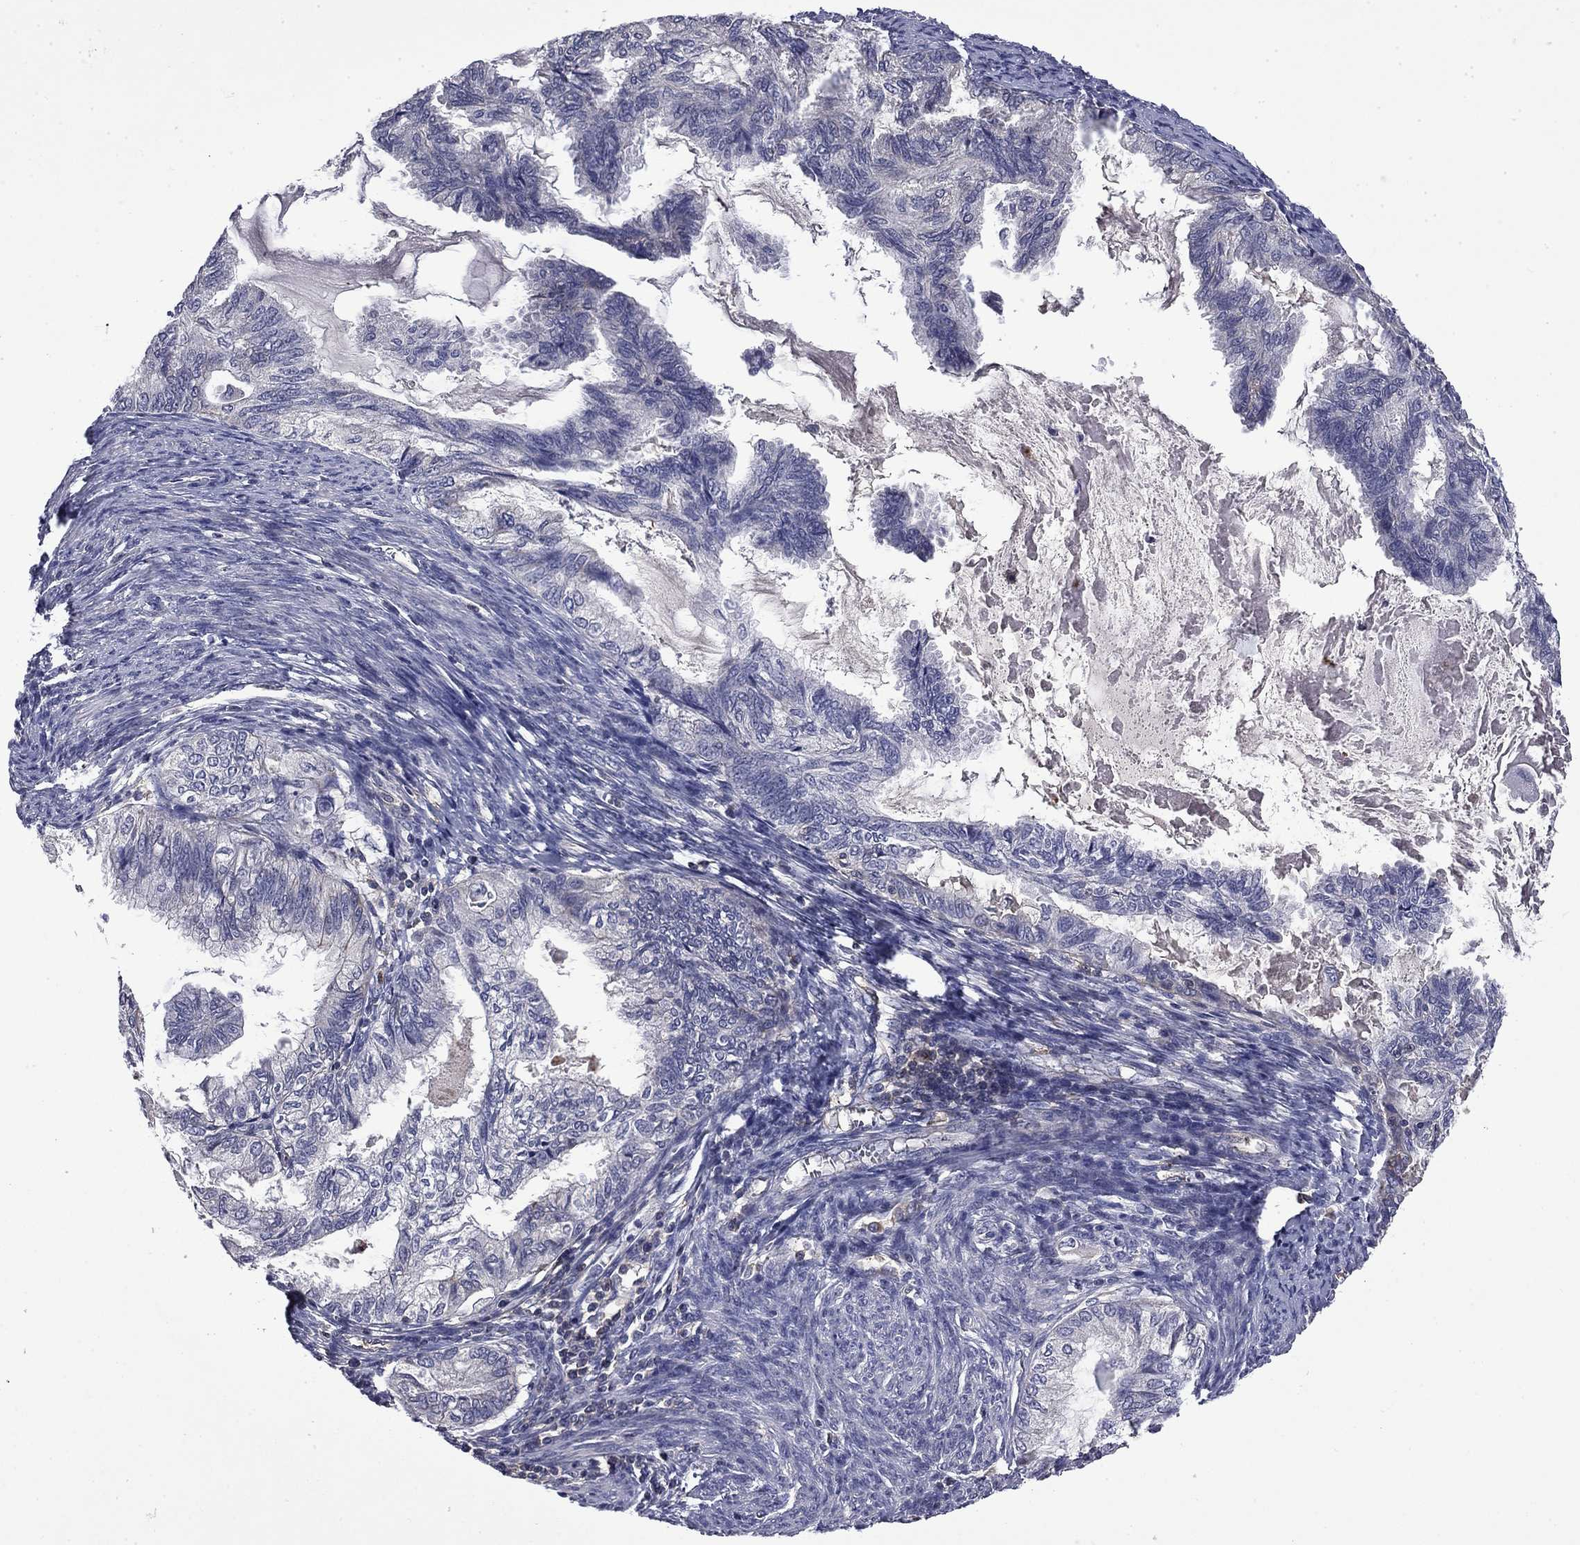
{"staining": {"intensity": "negative", "quantity": "none", "location": "none"}, "tissue": "endometrial cancer", "cell_type": "Tumor cells", "image_type": "cancer", "snomed": [{"axis": "morphology", "description": "Adenocarcinoma, NOS"}, {"axis": "topography", "description": "Endometrium"}], "caption": "This is an IHC histopathology image of adenocarcinoma (endometrial). There is no positivity in tumor cells.", "gene": "CEACAM7", "patient": {"sex": "female", "age": 86}}